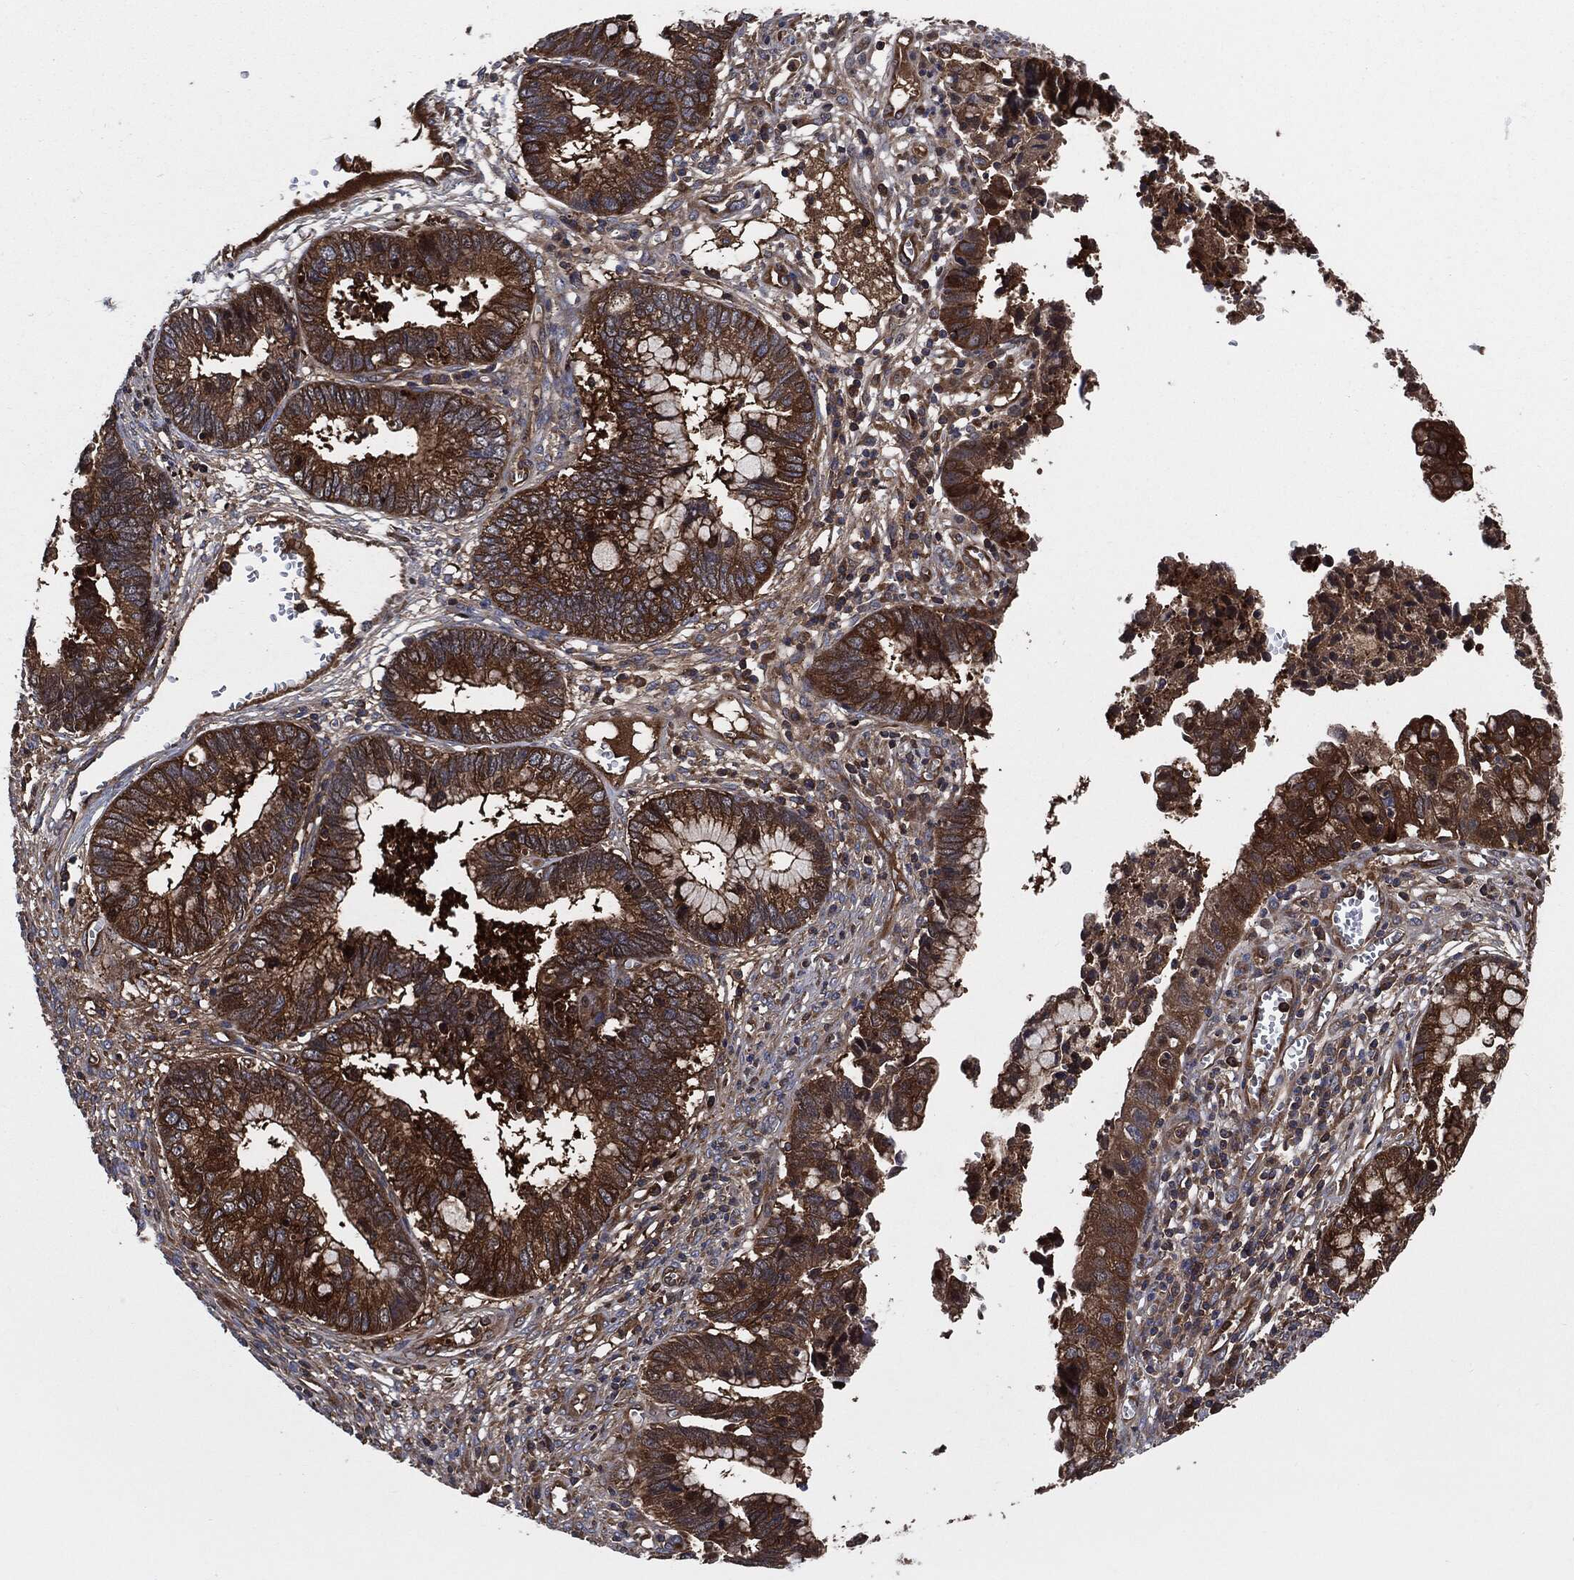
{"staining": {"intensity": "strong", "quantity": ">75%", "location": "cytoplasmic/membranous"}, "tissue": "cervical cancer", "cell_type": "Tumor cells", "image_type": "cancer", "snomed": [{"axis": "morphology", "description": "Adenocarcinoma, NOS"}, {"axis": "topography", "description": "Cervix"}], "caption": "An immunohistochemistry photomicrograph of neoplastic tissue is shown. Protein staining in brown highlights strong cytoplasmic/membranous positivity in cervical adenocarcinoma within tumor cells.", "gene": "XPNPEP1", "patient": {"sex": "female", "age": 44}}